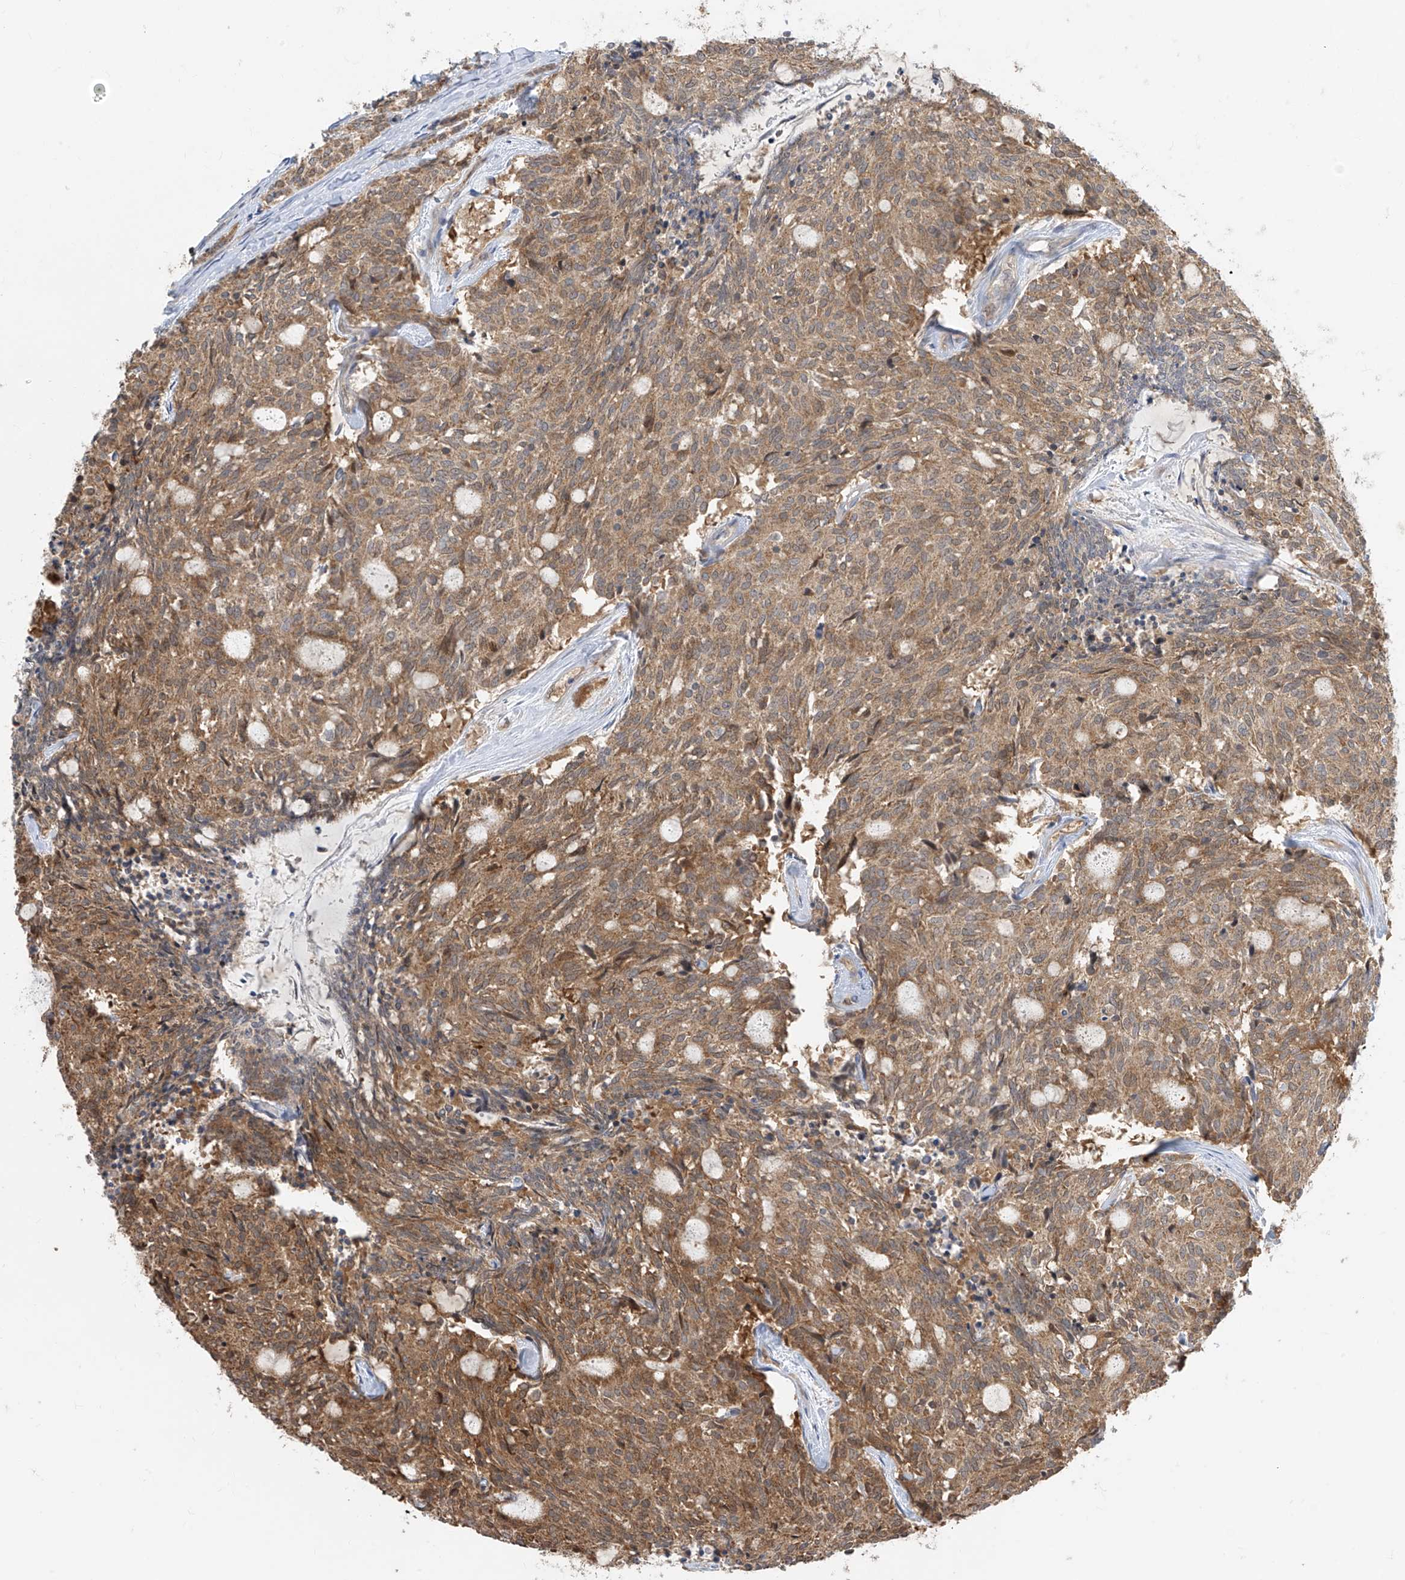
{"staining": {"intensity": "moderate", "quantity": ">75%", "location": "cytoplasmic/membranous"}, "tissue": "carcinoid", "cell_type": "Tumor cells", "image_type": "cancer", "snomed": [{"axis": "morphology", "description": "Carcinoid, malignant, NOS"}, {"axis": "topography", "description": "Pancreas"}], "caption": "Immunohistochemistry (DAB) staining of carcinoid demonstrates moderate cytoplasmic/membranous protein positivity in approximately >75% of tumor cells. Immunohistochemistry stains the protein in brown and the nuclei are stained blue.", "gene": "TTC38", "patient": {"sex": "female", "age": 54}}